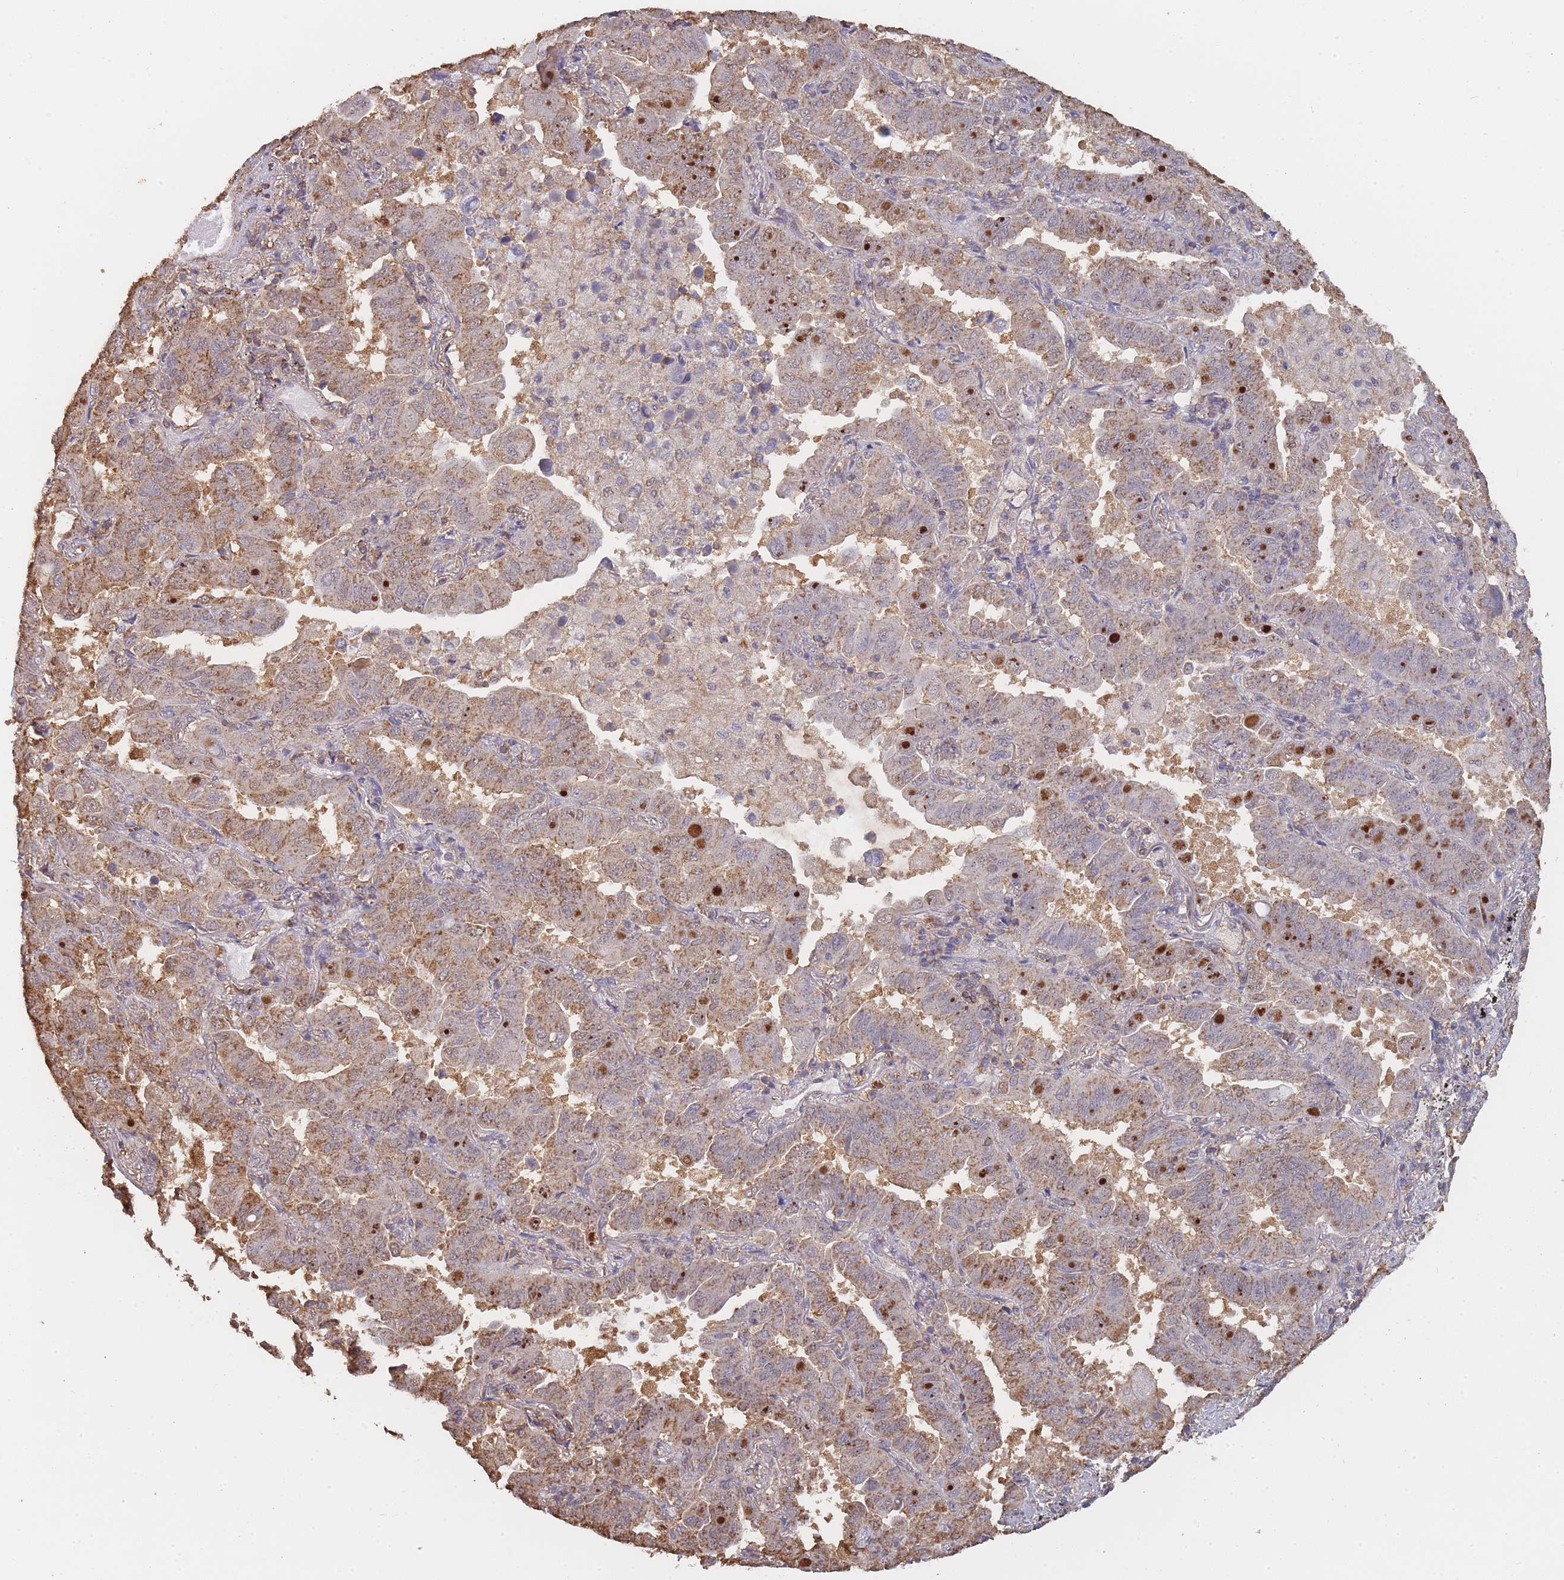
{"staining": {"intensity": "moderate", "quantity": "25%-75%", "location": "cytoplasmic/membranous"}, "tissue": "lung cancer", "cell_type": "Tumor cells", "image_type": "cancer", "snomed": [{"axis": "morphology", "description": "Adenocarcinoma, NOS"}, {"axis": "topography", "description": "Lung"}], "caption": "Approximately 25%-75% of tumor cells in lung cancer (adenocarcinoma) show moderate cytoplasmic/membranous protein positivity as visualized by brown immunohistochemical staining.", "gene": "METRN", "patient": {"sex": "male", "age": 64}}